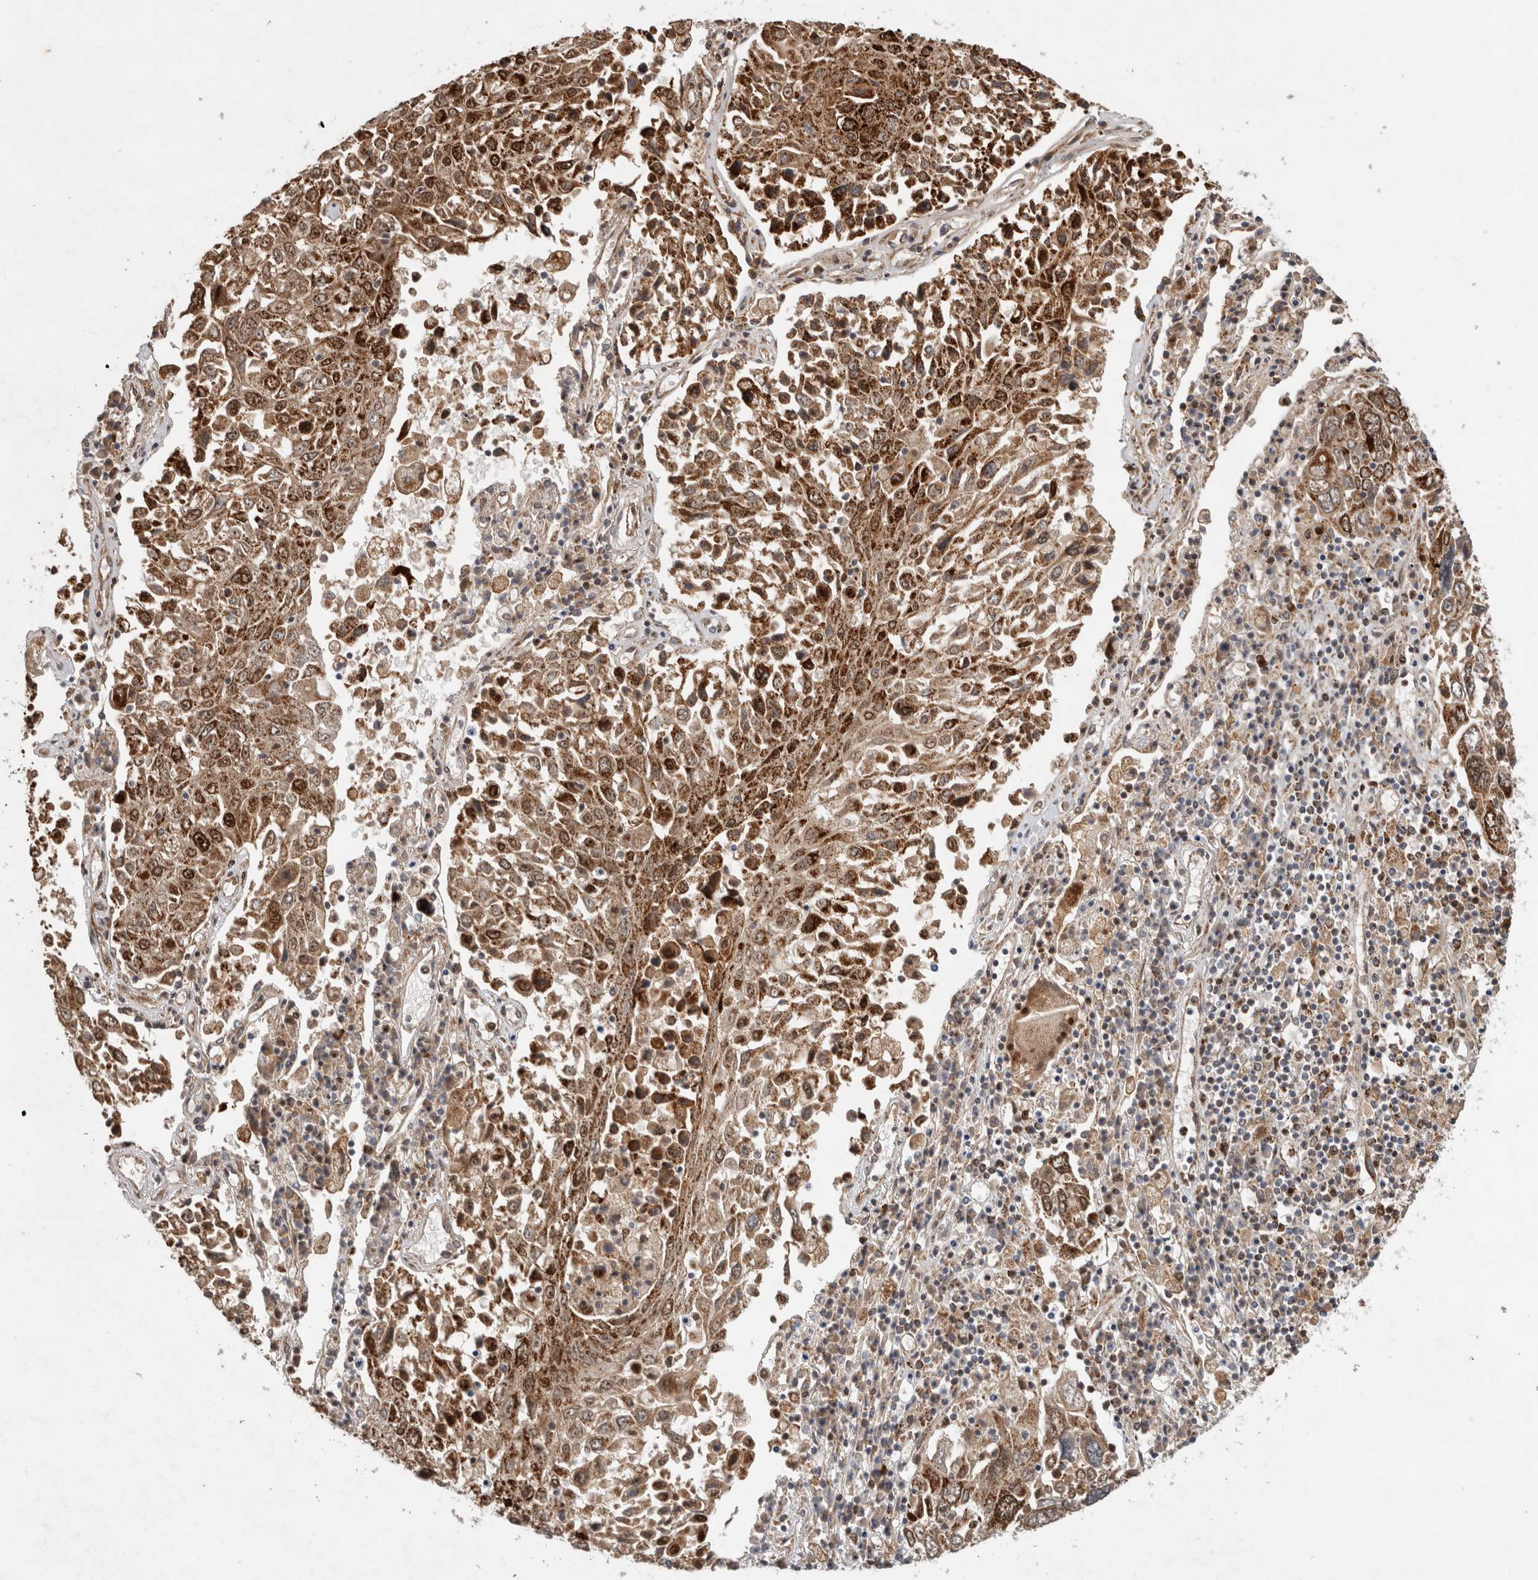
{"staining": {"intensity": "moderate", "quantity": ">75%", "location": "cytoplasmic/membranous,nuclear"}, "tissue": "lung cancer", "cell_type": "Tumor cells", "image_type": "cancer", "snomed": [{"axis": "morphology", "description": "Squamous cell carcinoma, NOS"}, {"axis": "topography", "description": "Lung"}], "caption": "An immunohistochemistry image of neoplastic tissue is shown. Protein staining in brown labels moderate cytoplasmic/membranous and nuclear positivity in lung cancer within tumor cells.", "gene": "INSRR", "patient": {"sex": "male", "age": 65}}